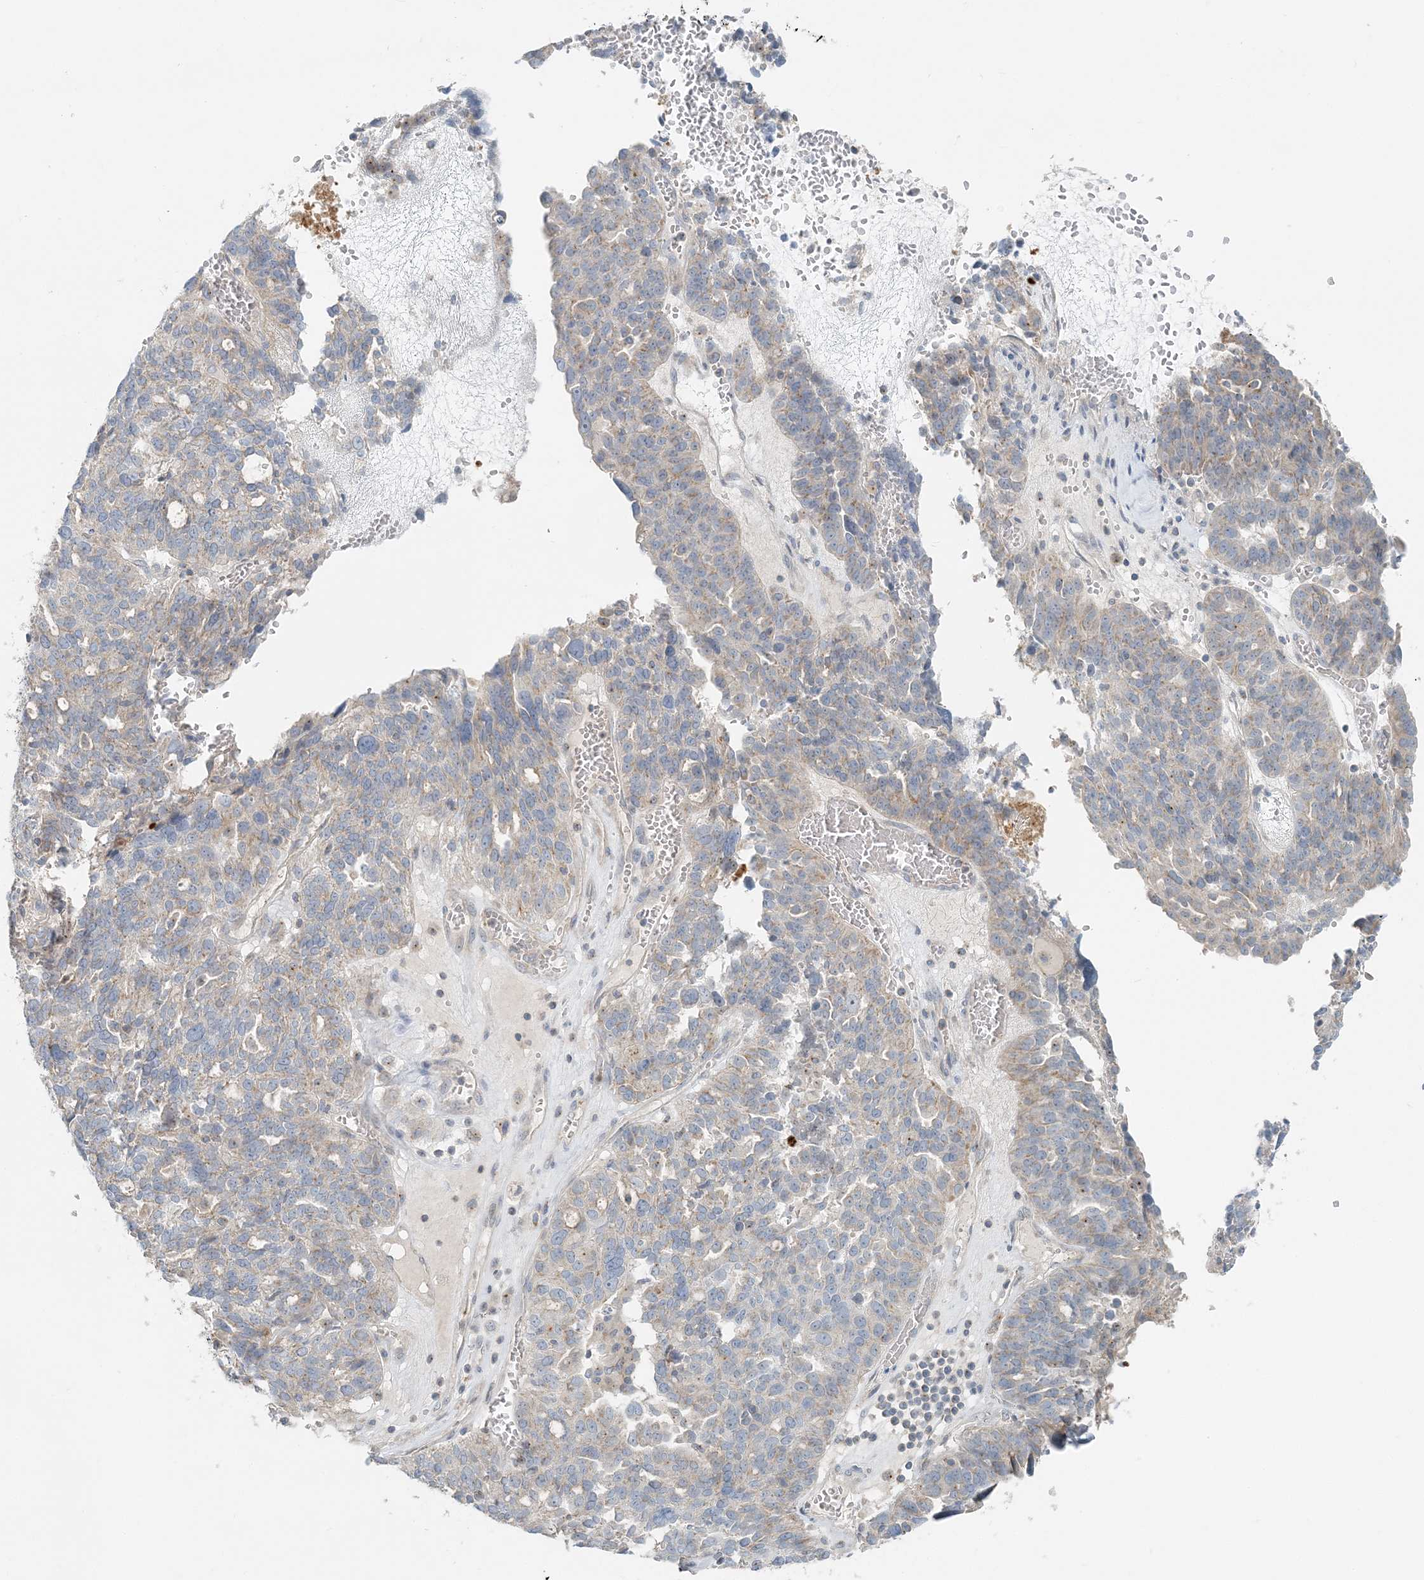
{"staining": {"intensity": "weak", "quantity": "<25%", "location": "cytoplasmic/membranous"}, "tissue": "ovarian cancer", "cell_type": "Tumor cells", "image_type": "cancer", "snomed": [{"axis": "morphology", "description": "Cystadenocarcinoma, serous, NOS"}, {"axis": "topography", "description": "Ovary"}], "caption": "Immunohistochemistry photomicrograph of neoplastic tissue: serous cystadenocarcinoma (ovarian) stained with DAB exhibits no significant protein positivity in tumor cells. (DAB (3,3'-diaminobenzidine) immunohistochemistry visualized using brightfield microscopy, high magnification).", "gene": "NAA11", "patient": {"sex": "female", "age": 59}}